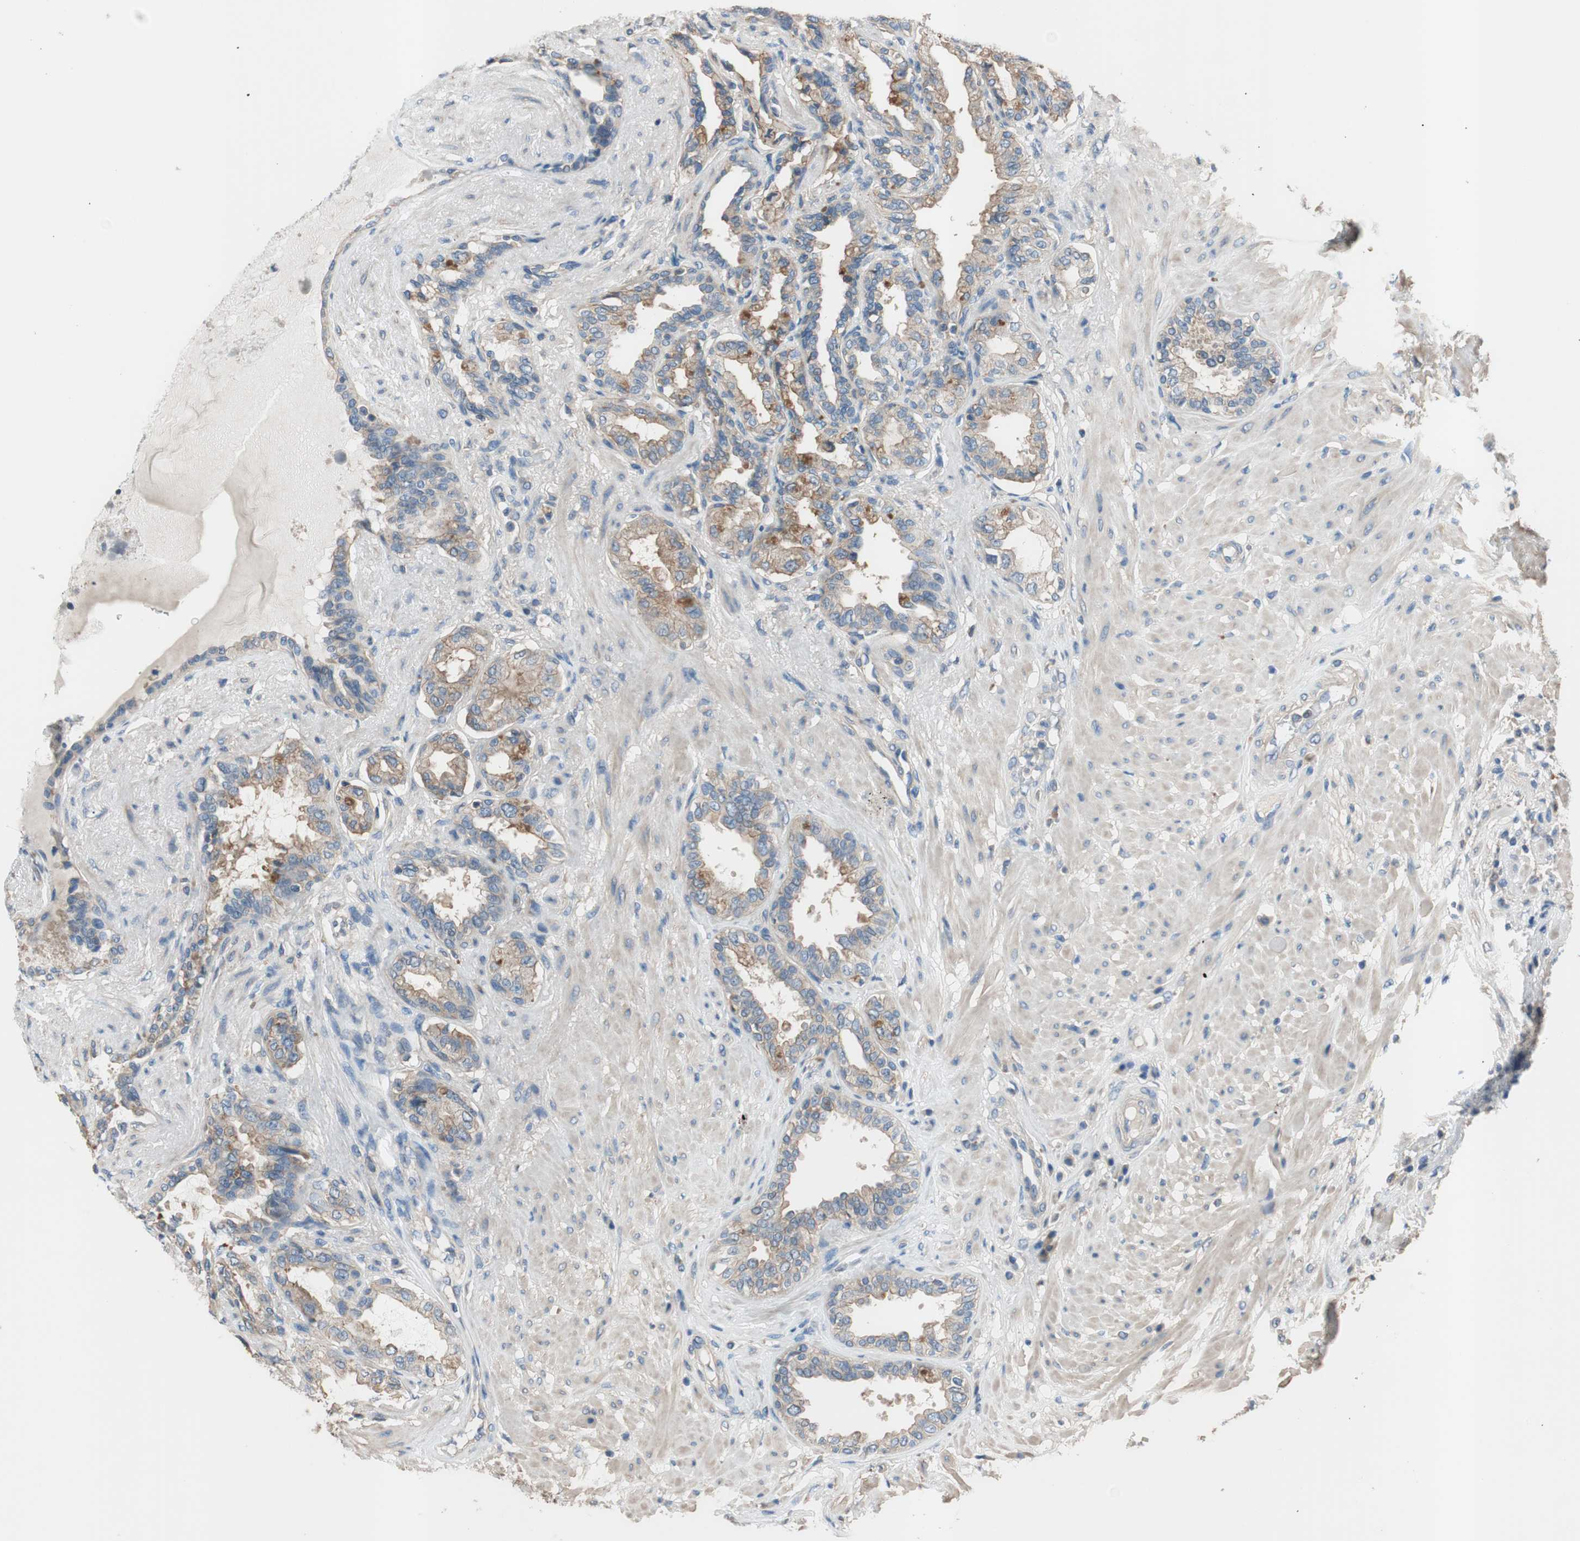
{"staining": {"intensity": "weak", "quantity": ">75%", "location": "cytoplasmic/membranous"}, "tissue": "seminal vesicle", "cell_type": "Glandular cells", "image_type": "normal", "snomed": [{"axis": "morphology", "description": "Normal tissue, NOS"}, {"axis": "topography", "description": "Seminal veicle"}], "caption": "Glandular cells exhibit weak cytoplasmic/membranous staining in approximately >75% of cells in unremarkable seminal vesicle.", "gene": "CALML3", "patient": {"sex": "male", "age": 61}}